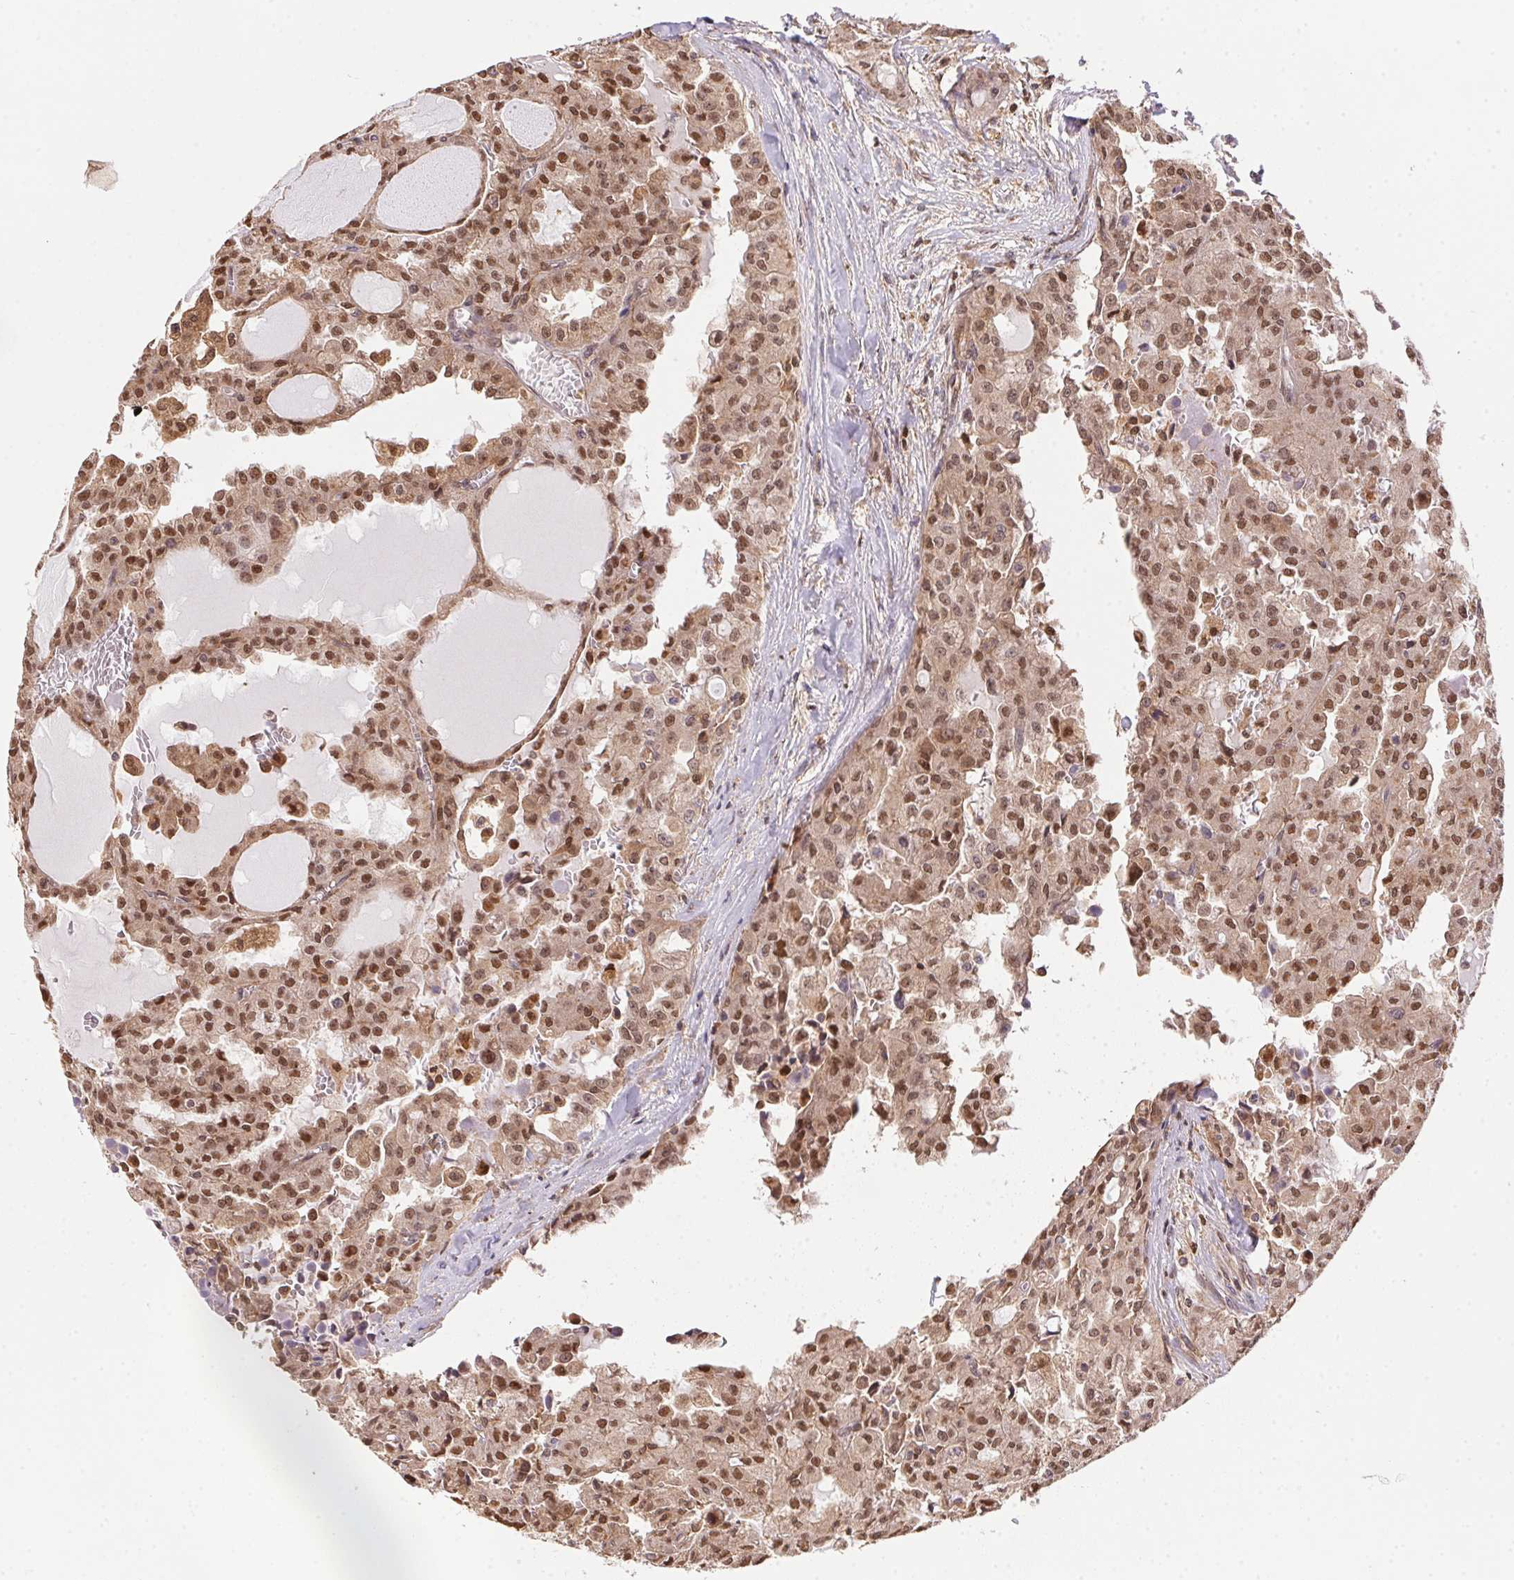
{"staining": {"intensity": "moderate", "quantity": ">75%", "location": "cytoplasmic/membranous,nuclear"}, "tissue": "head and neck cancer", "cell_type": "Tumor cells", "image_type": "cancer", "snomed": [{"axis": "morphology", "description": "Adenocarcinoma, NOS"}, {"axis": "topography", "description": "Head-Neck"}], "caption": "A micrograph of head and neck cancer (adenocarcinoma) stained for a protein demonstrates moderate cytoplasmic/membranous and nuclear brown staining in tumor cells.", "gene": "MEX3D", "patient": {"sex": "male", "age": 64}}